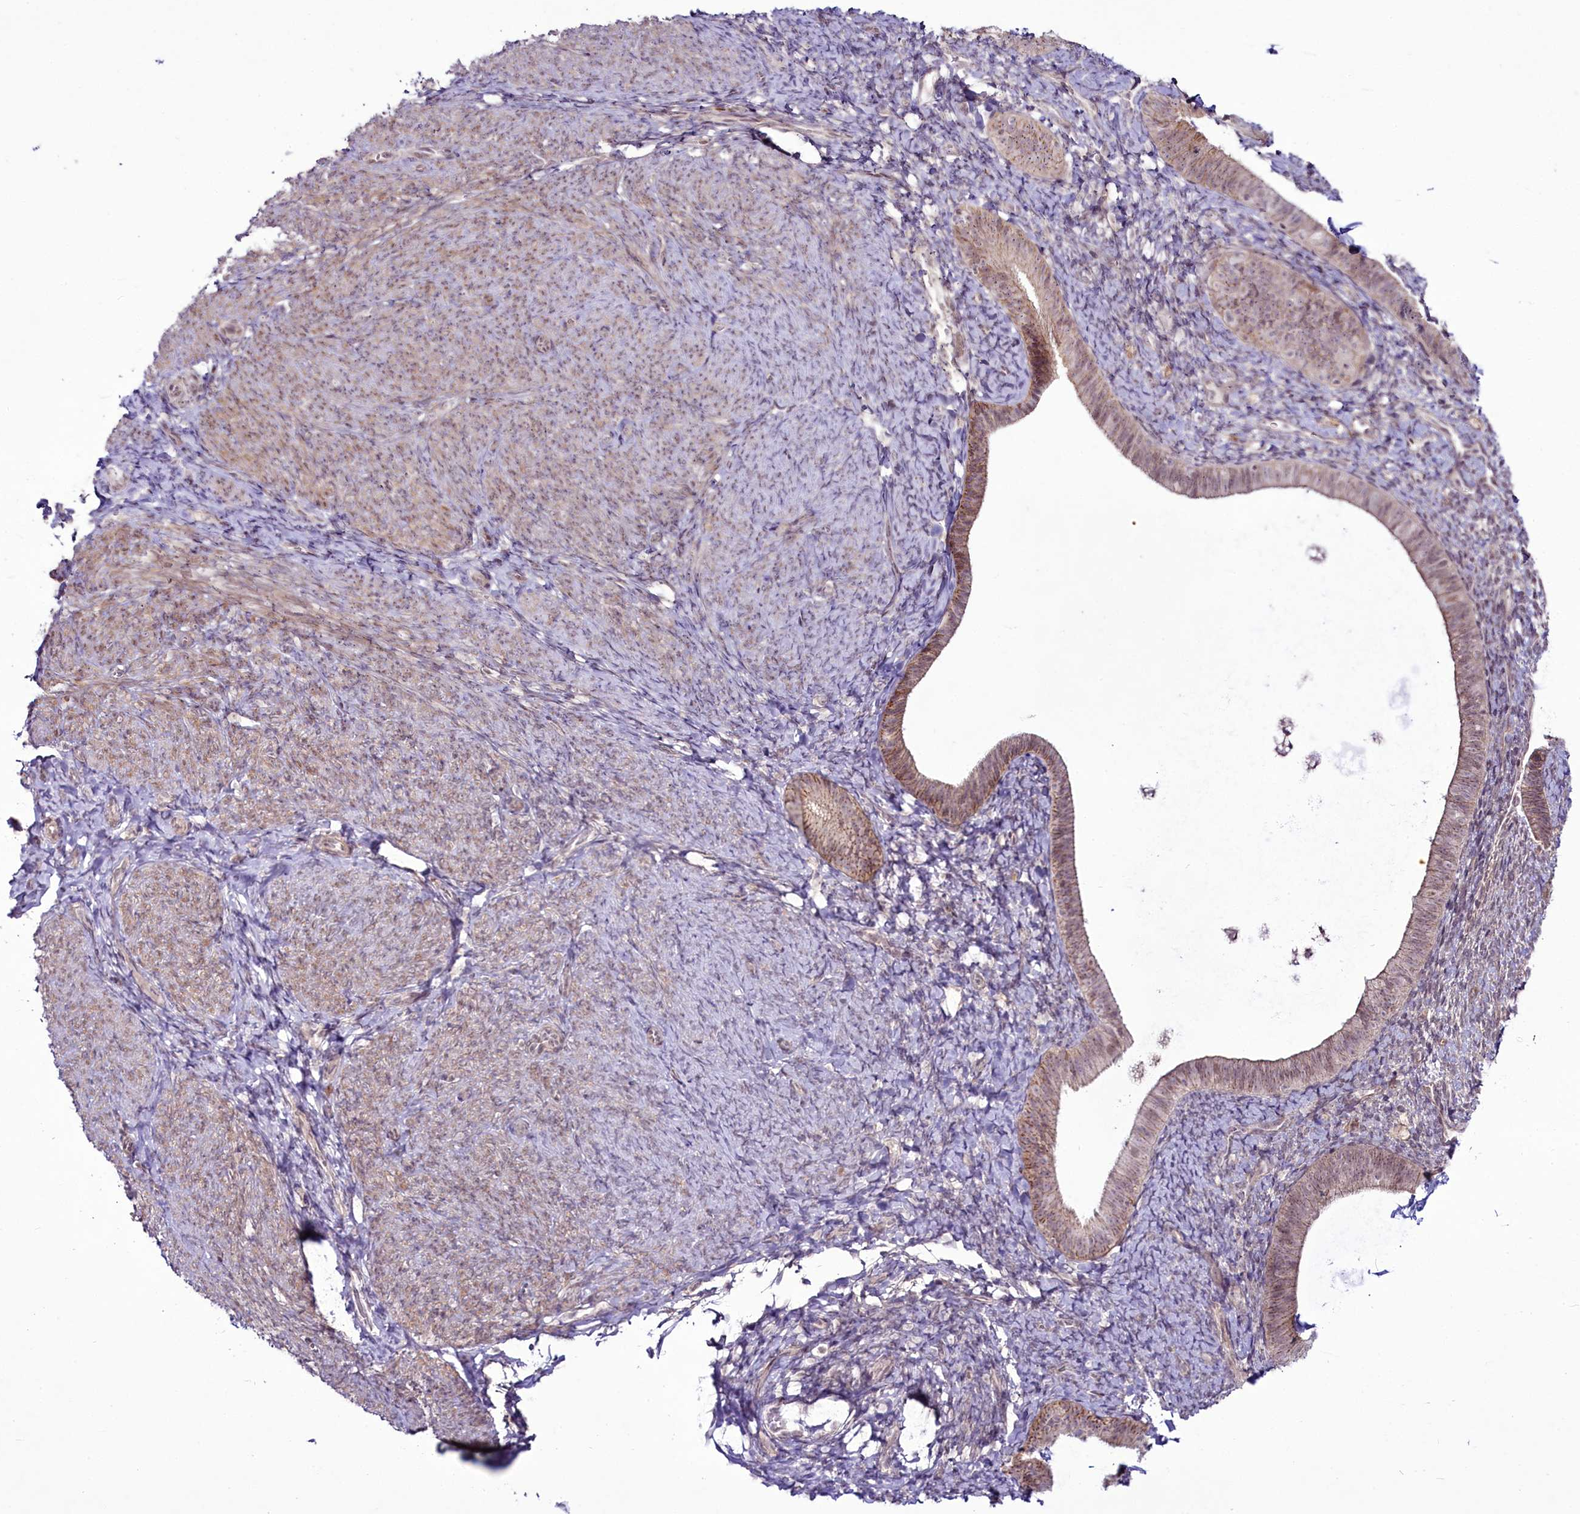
{"staining": {"intensity": "negative", "quantity": "none", "location": "none"}, "tissue": "endometrium", "cell_type": "Cells in endometrial stroma", "image_type": "normal", "snomed": [{"axis": "morphology", "description": "Normal tissue, NOS"}, {"axis": "topography", "description": "Endometrium"}], "caption": "Cells in endometrial stroma are negative for brown protein staining in normal endometrium. (Brightfield microscopy of DAB (3,3'-diaminobenzidine) immunohistochemistry at high magnification).", "gene": "RSBN1", "patient": {"sex": "female", "age": 65}}